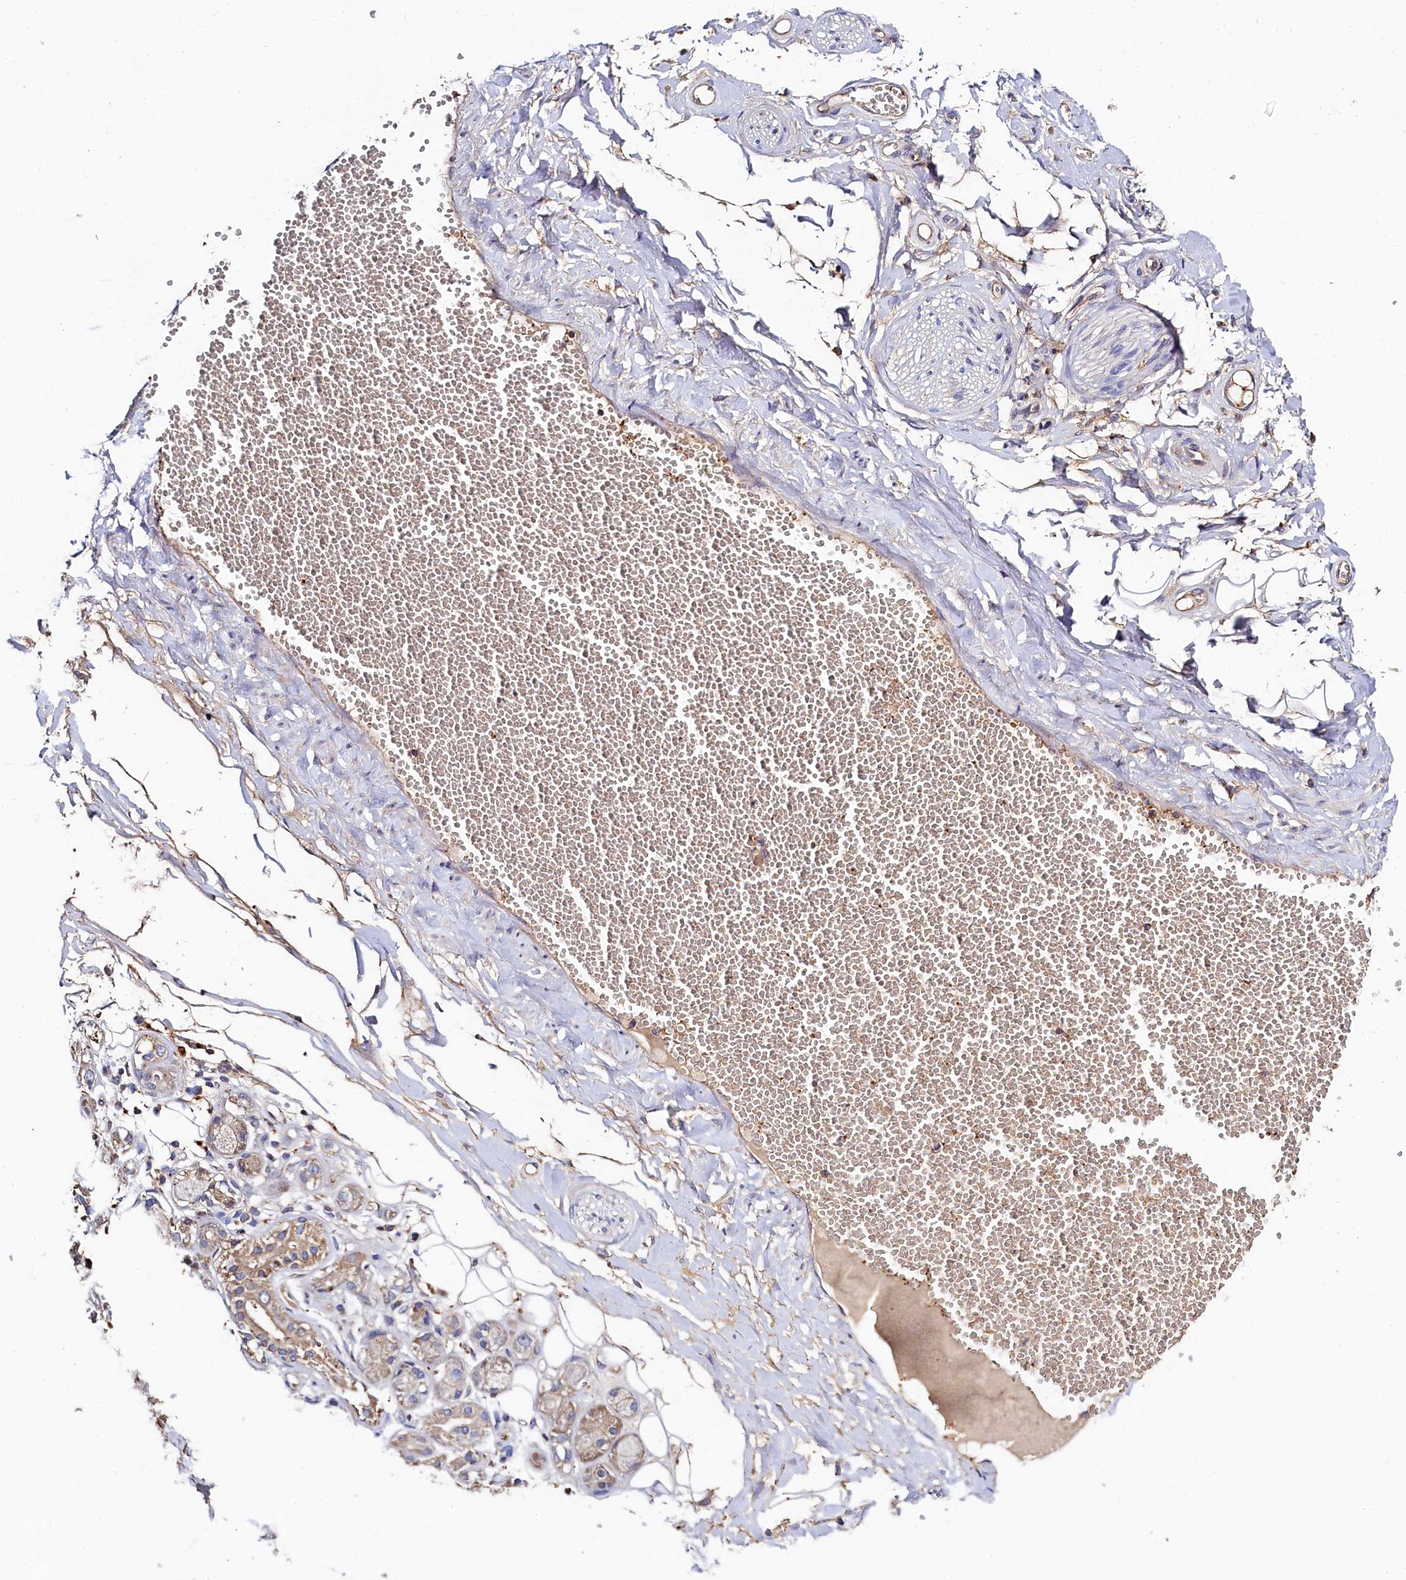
{"staining": {"intensity": "moderate", "quantity": "25%-75%", "location": "cytoplasmic/membranous"}, "tissue": "adipose tissue", "cell_type": "Adipocytes", "image_type": "normal", "snomed": [{"axis": "morphology", "description": "Normal tissue, NOS"}, {"axis": "morphology", "description": "Inflammation, NOS"}, {"axis": "topography", "description": "Salivary gland"}, {"axis": "topography", "description": "Peripheral nerve tissue"}], "caption": "Immunohistochemical staining of unremarkable adipose tissue demonstrates medium levels of moderate cytoplasmic/membranous staining in approximately 25%-75% of adipocytes. Immunohistochemistry stains the protein of interest in brown and the nuclei are stained blue.", "gene": "TK2", "patient": {"sex": "female", "age": 75}}